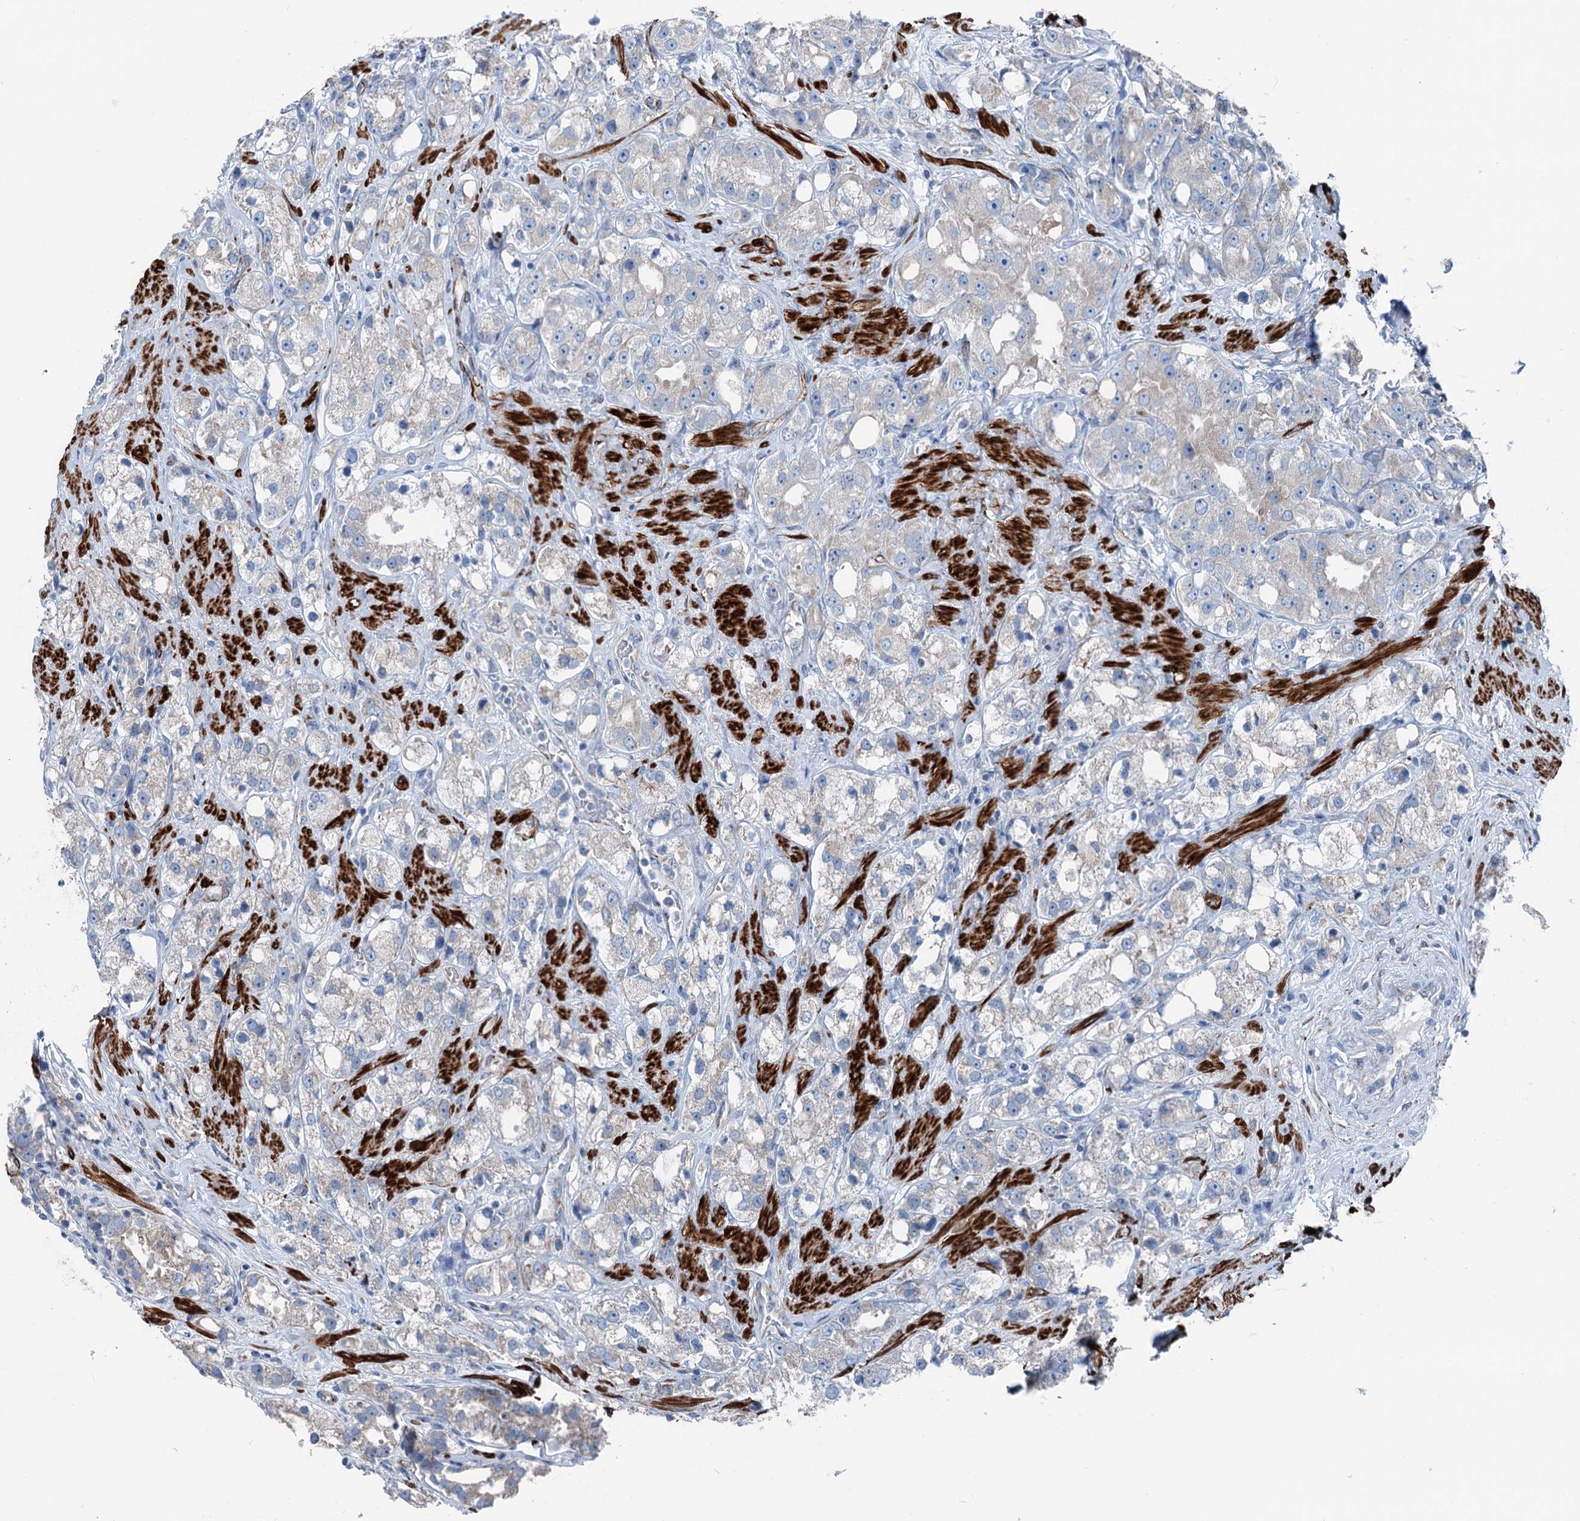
{"staining": {"intensity": "negative", "quantity": "none", "location": "none"}, "tissue": "prostate cancer", "cell_type": "Tumor cells", "image_type": "cancer", "snomed": [{"axis": "morphology", "description": "Adenocarcinoma, NOS"}, {"axis": "topography", "description": "Prostate"}], "caption": "Tumor cells are negative for brown protein staining in prostate adenocarcinoma.", "gene": "CALCOCO1", "patient": {"sex": "male", "age": 79}}